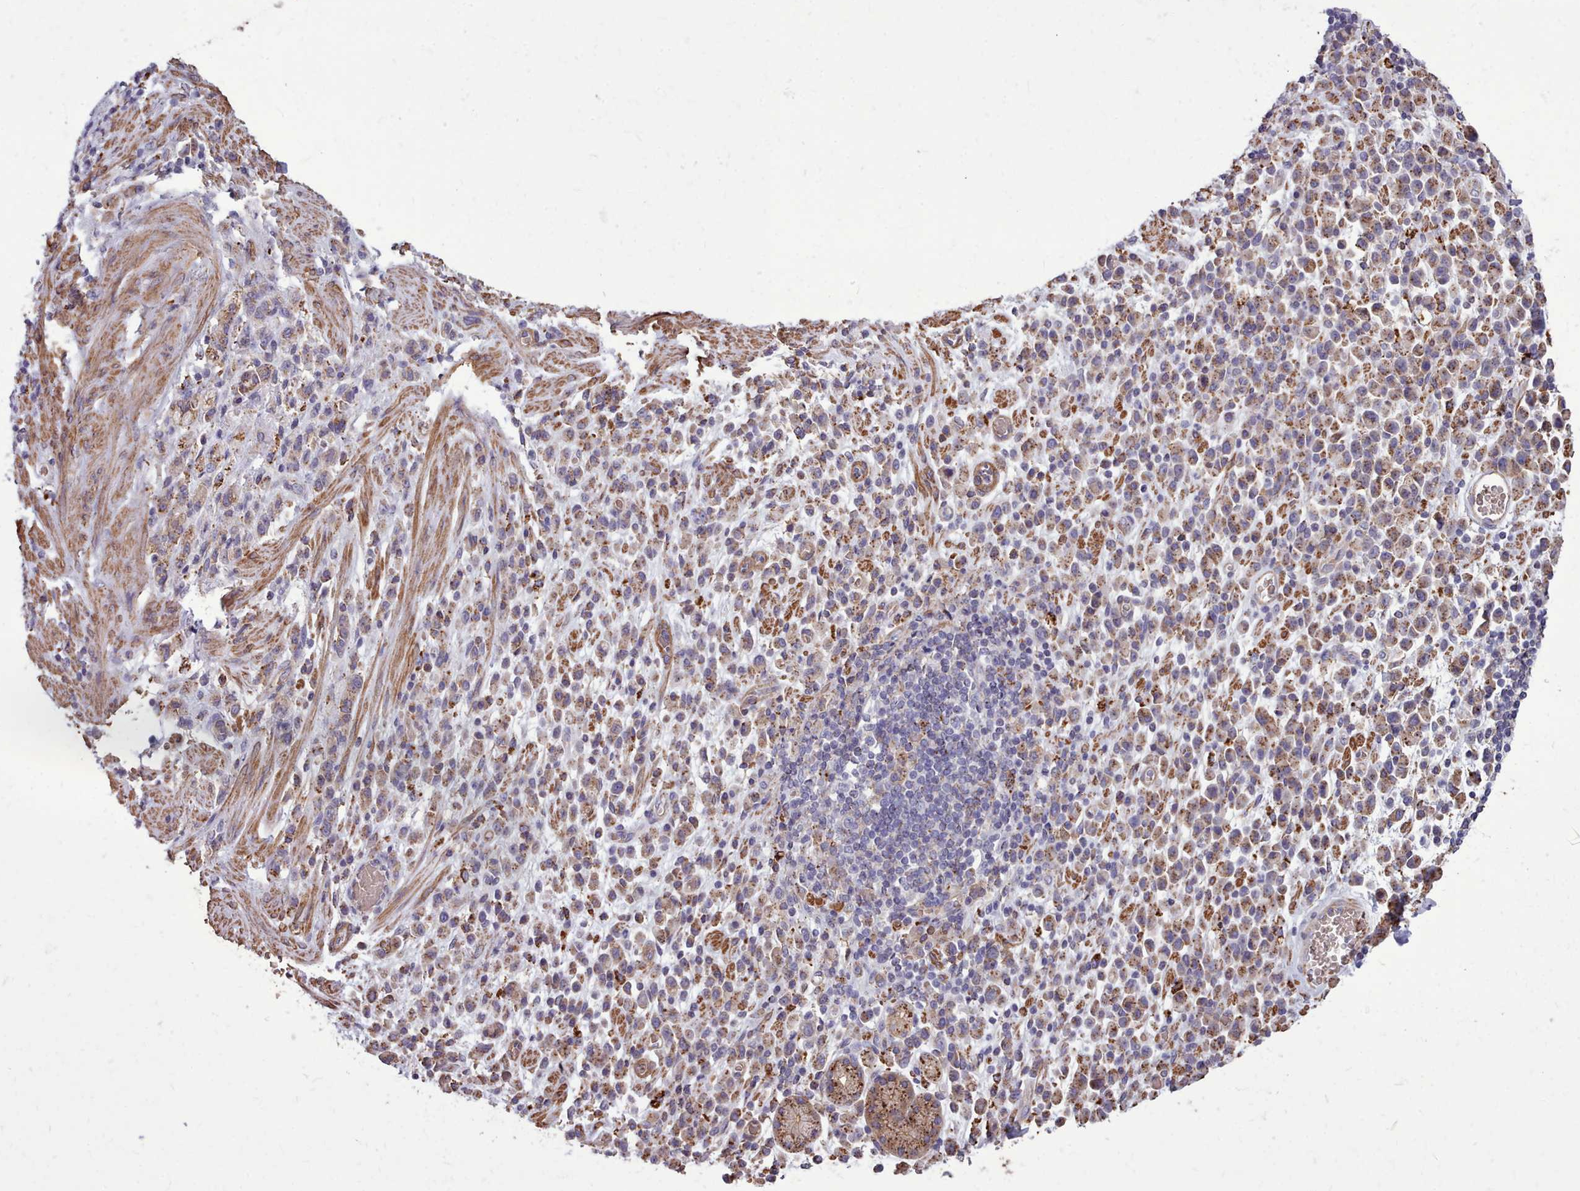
{"staining": {"intensity": "moderate", "quantity": "25%-75%", "location": "cytoplasmic/membranous"}, "tissue": "stomach cancer", "cell_type": "Tumor cells", "image_type": "cancer", "snomed": [{"axis": "morphology", "description": "Adenocarcinoma, NOS"}, {"axis": "topography", "description": "Stomach"}], "caption": "Protein expression analysis of adenocarcinoma (stomach) displays moderate cytoplasmic/membranous positivity in about 25%-75% of tumor cells.", "gene": "PACSIN3", "patient": {"sex": "male", "age": 77}}